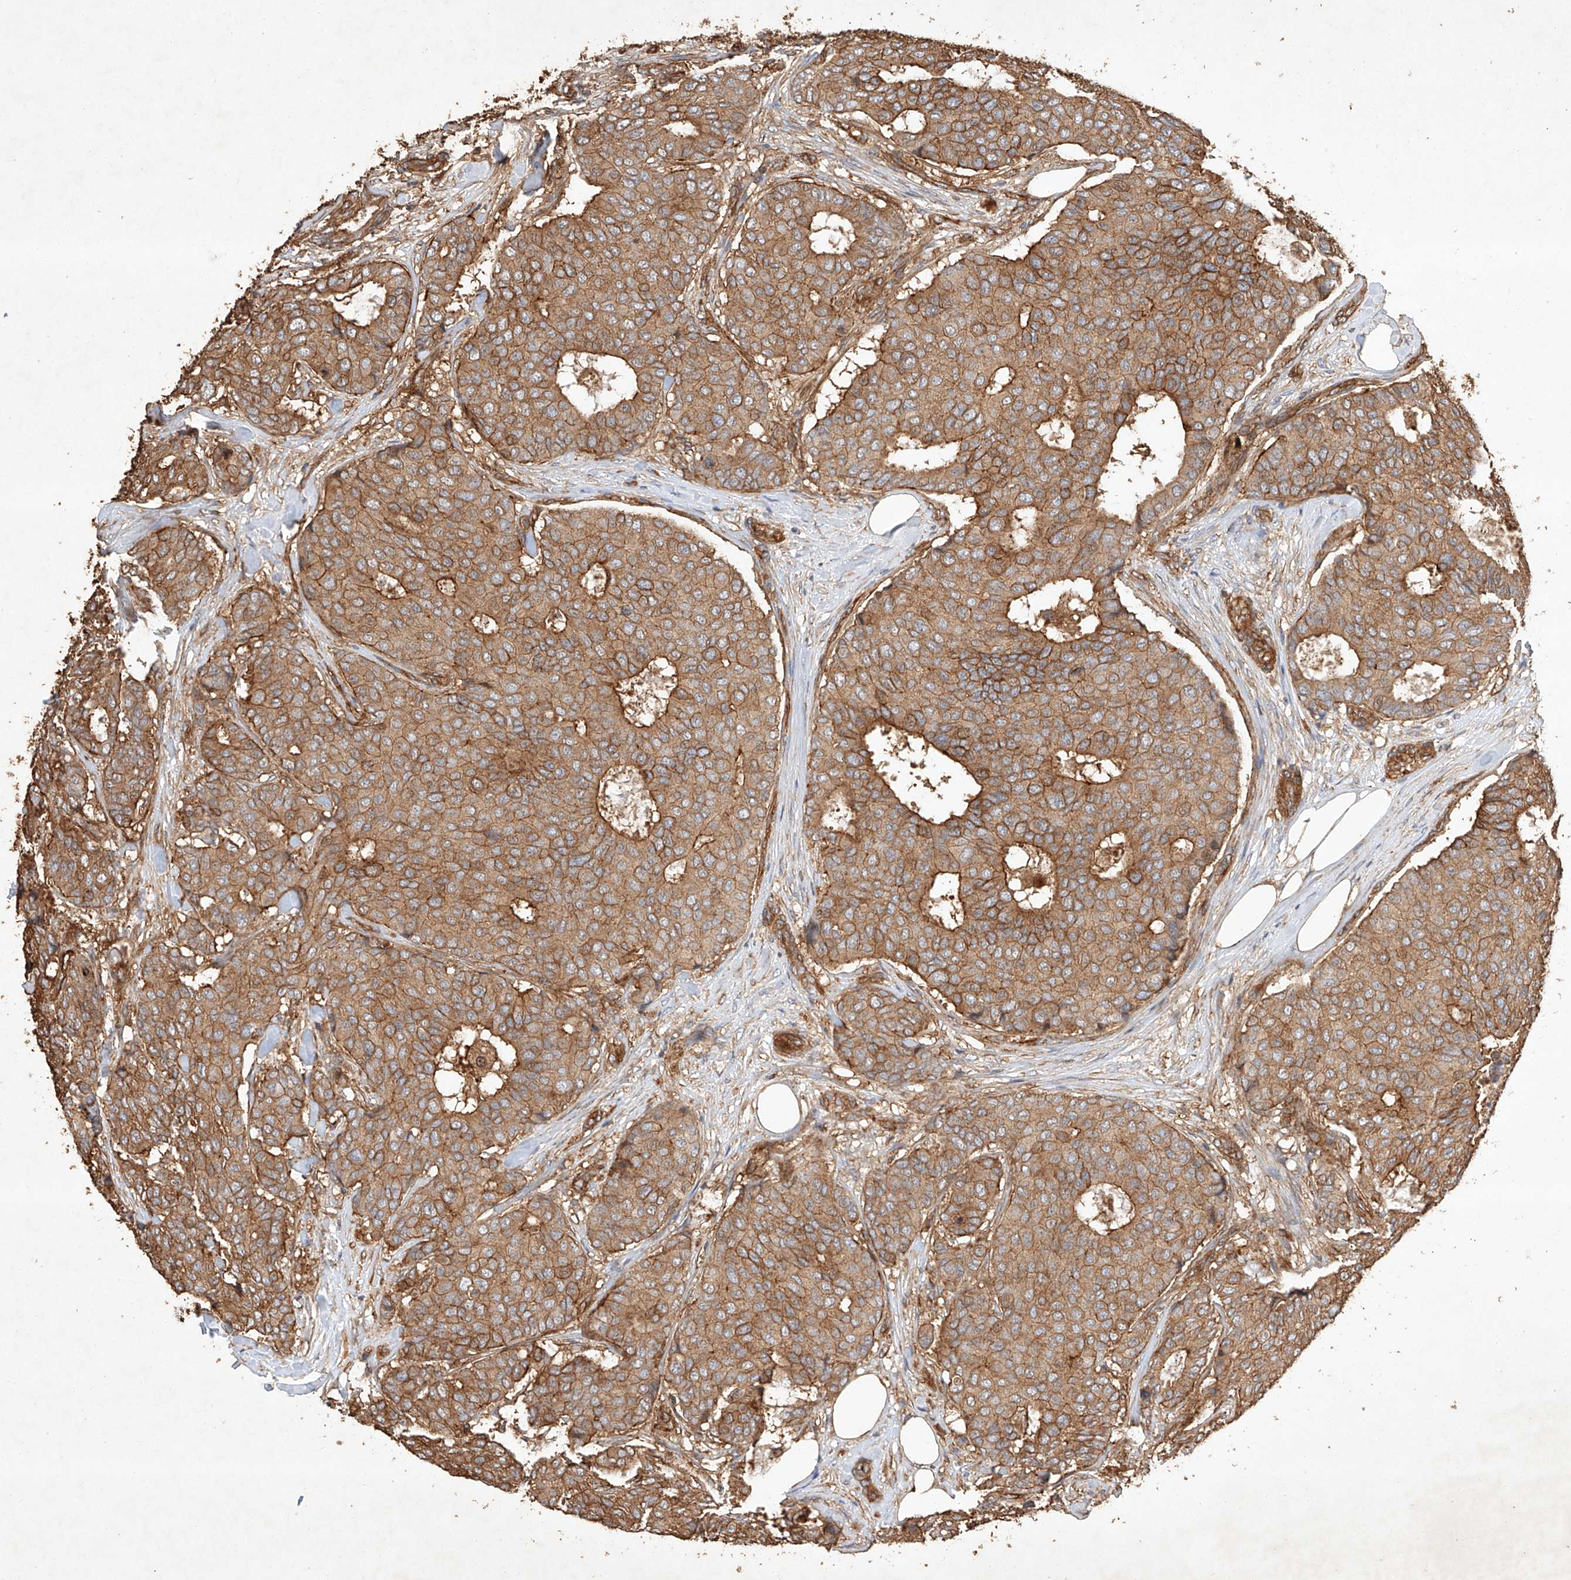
{"staining": {"intensity": "moderate", "quantity": ">75%", "location": "cytoplasmic/membranous"}, "tissue": "breast cancer", "cell_type": "Tumor cells", "image_type": "cancer", "snomed": [{"axis": "morphology", "description": "Duct carcinoma"}, {"axis": "topography", "description": "Breast"}], "caption": "Breast cancer tissue demonstrates moderate cytoplasmic/membranous expression in approximately >75% of tumor cells", "gene": "GHDC", "patient": {"sex": "female", "age": 75}}